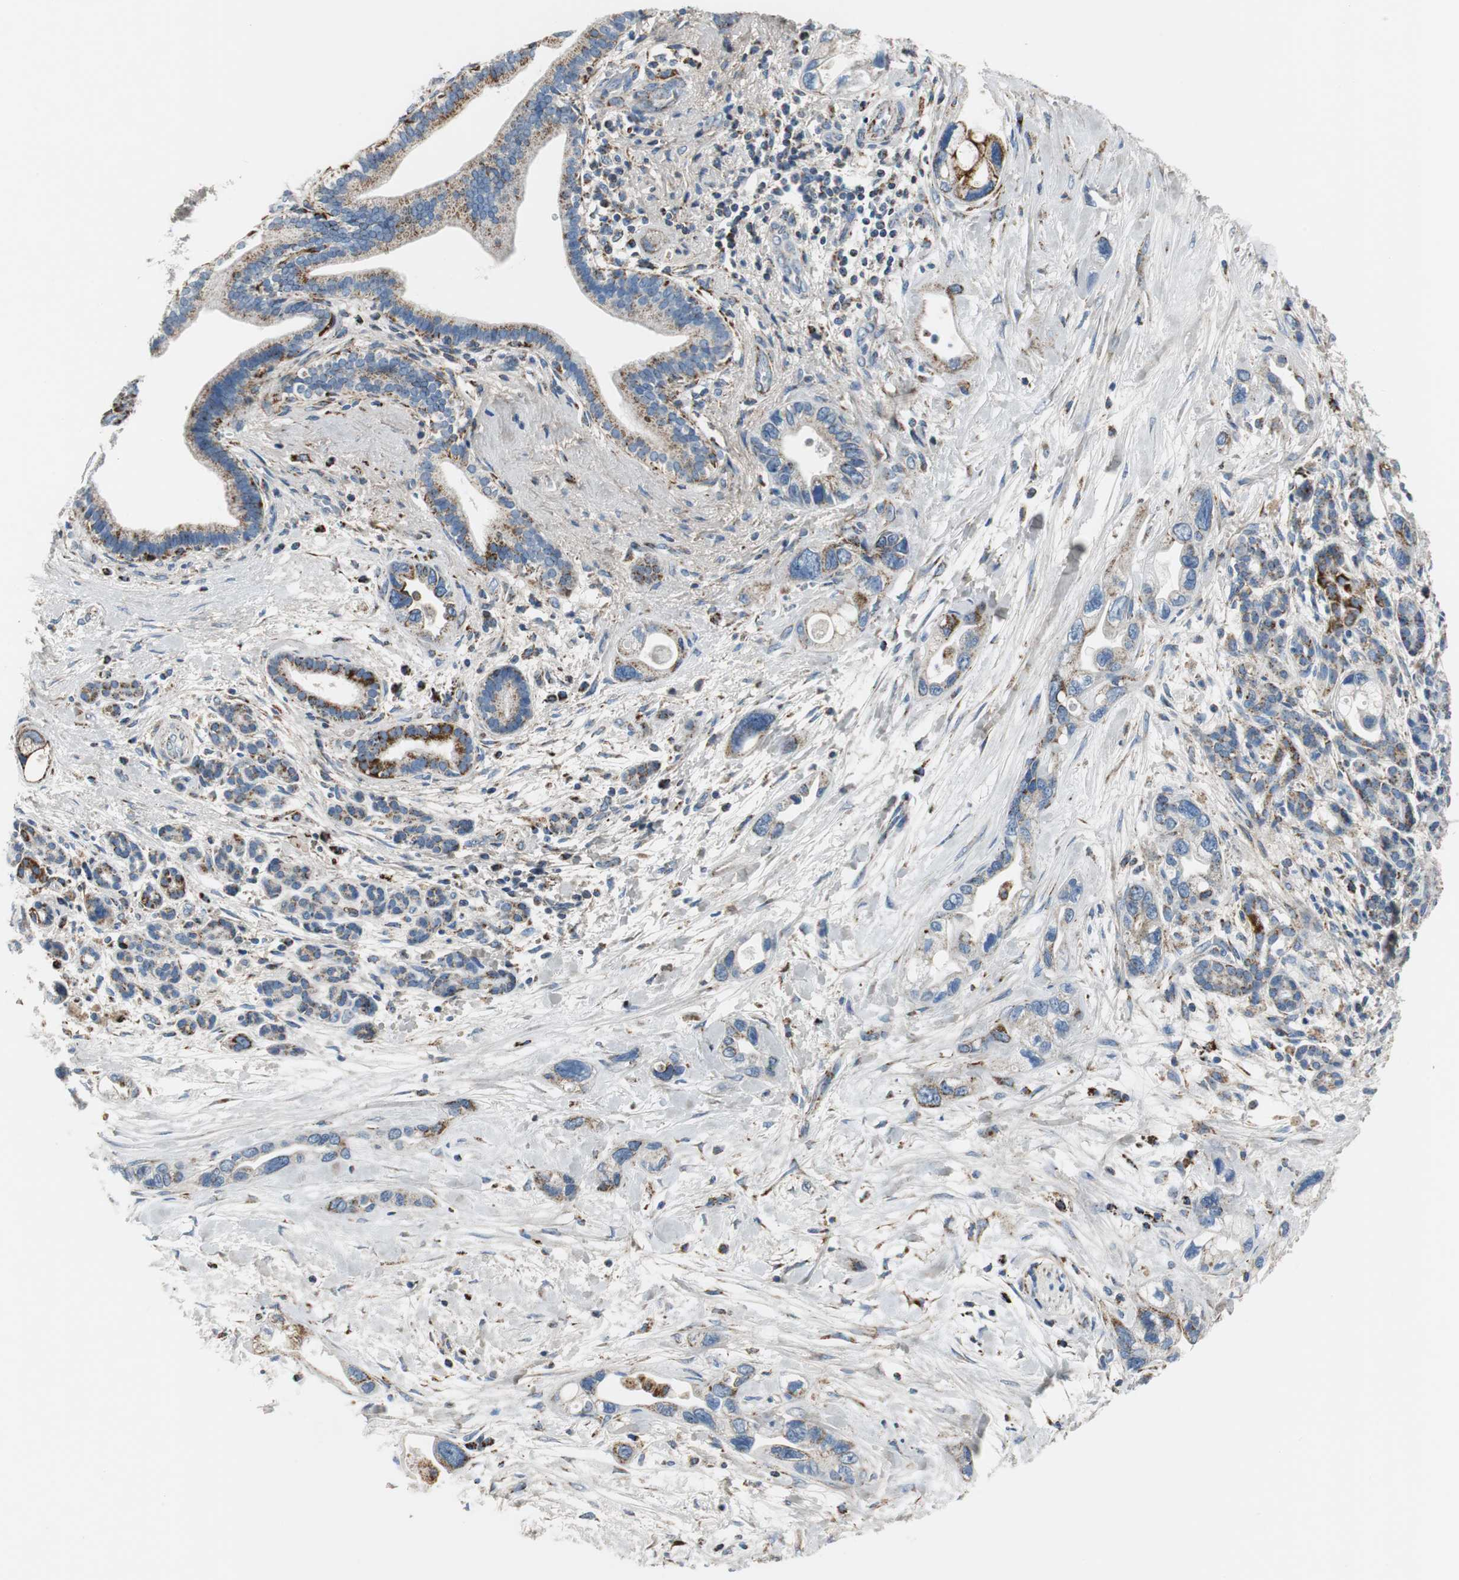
{"staining": {"intensity": "strong", "quantity": "25%-75%", "location": "cytoplasmic/membranous"}, "tissue": "pancreatic cancer", "cell_type": "Tumor cells", "image_type": "cancer", "snomed": [{"axis": "morphology", "description": "Adenocarcinoma, NOS"}, {"axis": "topography", "description": "Pancreas"}], "caption": "DAB immunohistochemical staining of pancreatic adenocarcinoma exhibits strong cytoplasmic/membranous protein expression in about 25%-75% of tumor cells. (DAB (3,3'-diaminobenzidine) IHC with brightfield microscopy, high magnification).", "gene": "C1QTNF7", "patient": {"sex": "female", "age": 77}}